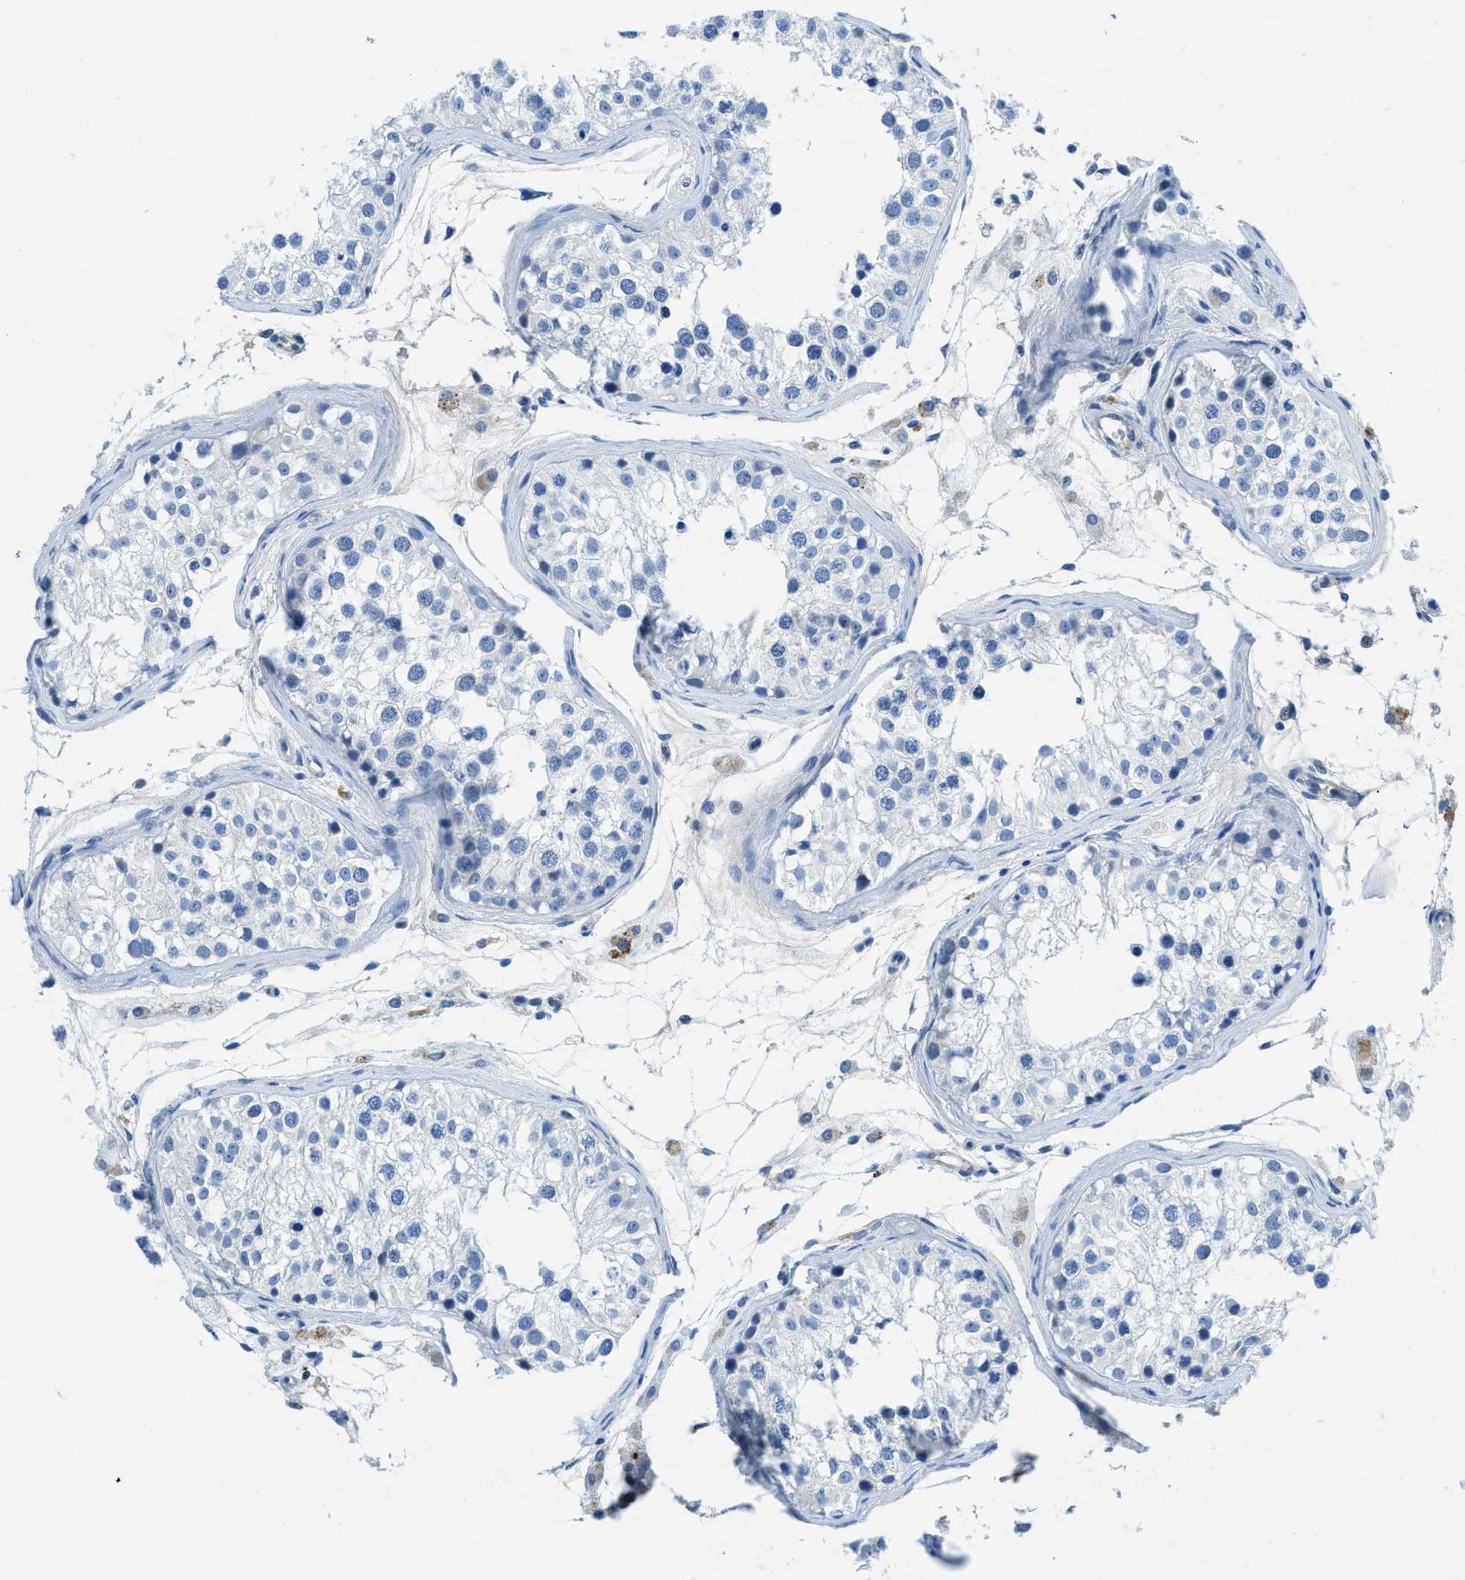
{"staining": {"intensity": "negative", "quantity": "none", "location": "none"}, "tissue": "testis", "cell_type": "Cells in seminiferous ducts", "image_type": "normal", "snomed": [{"axis": "morphology", "description": "Normal tissue, NOS"}, {"axis": "morphology", "description": "Adenocarcinoma, metastatic, NOS"}, {"axis": "topography", "description": "Testis"}], "caption": "Immunohistochemistry (IHC) of benign human testis exhibits no positivity in cells in seminiferous ducts.", "gene": "MBL2", "patient": {"sex": "male", "age": 26}}